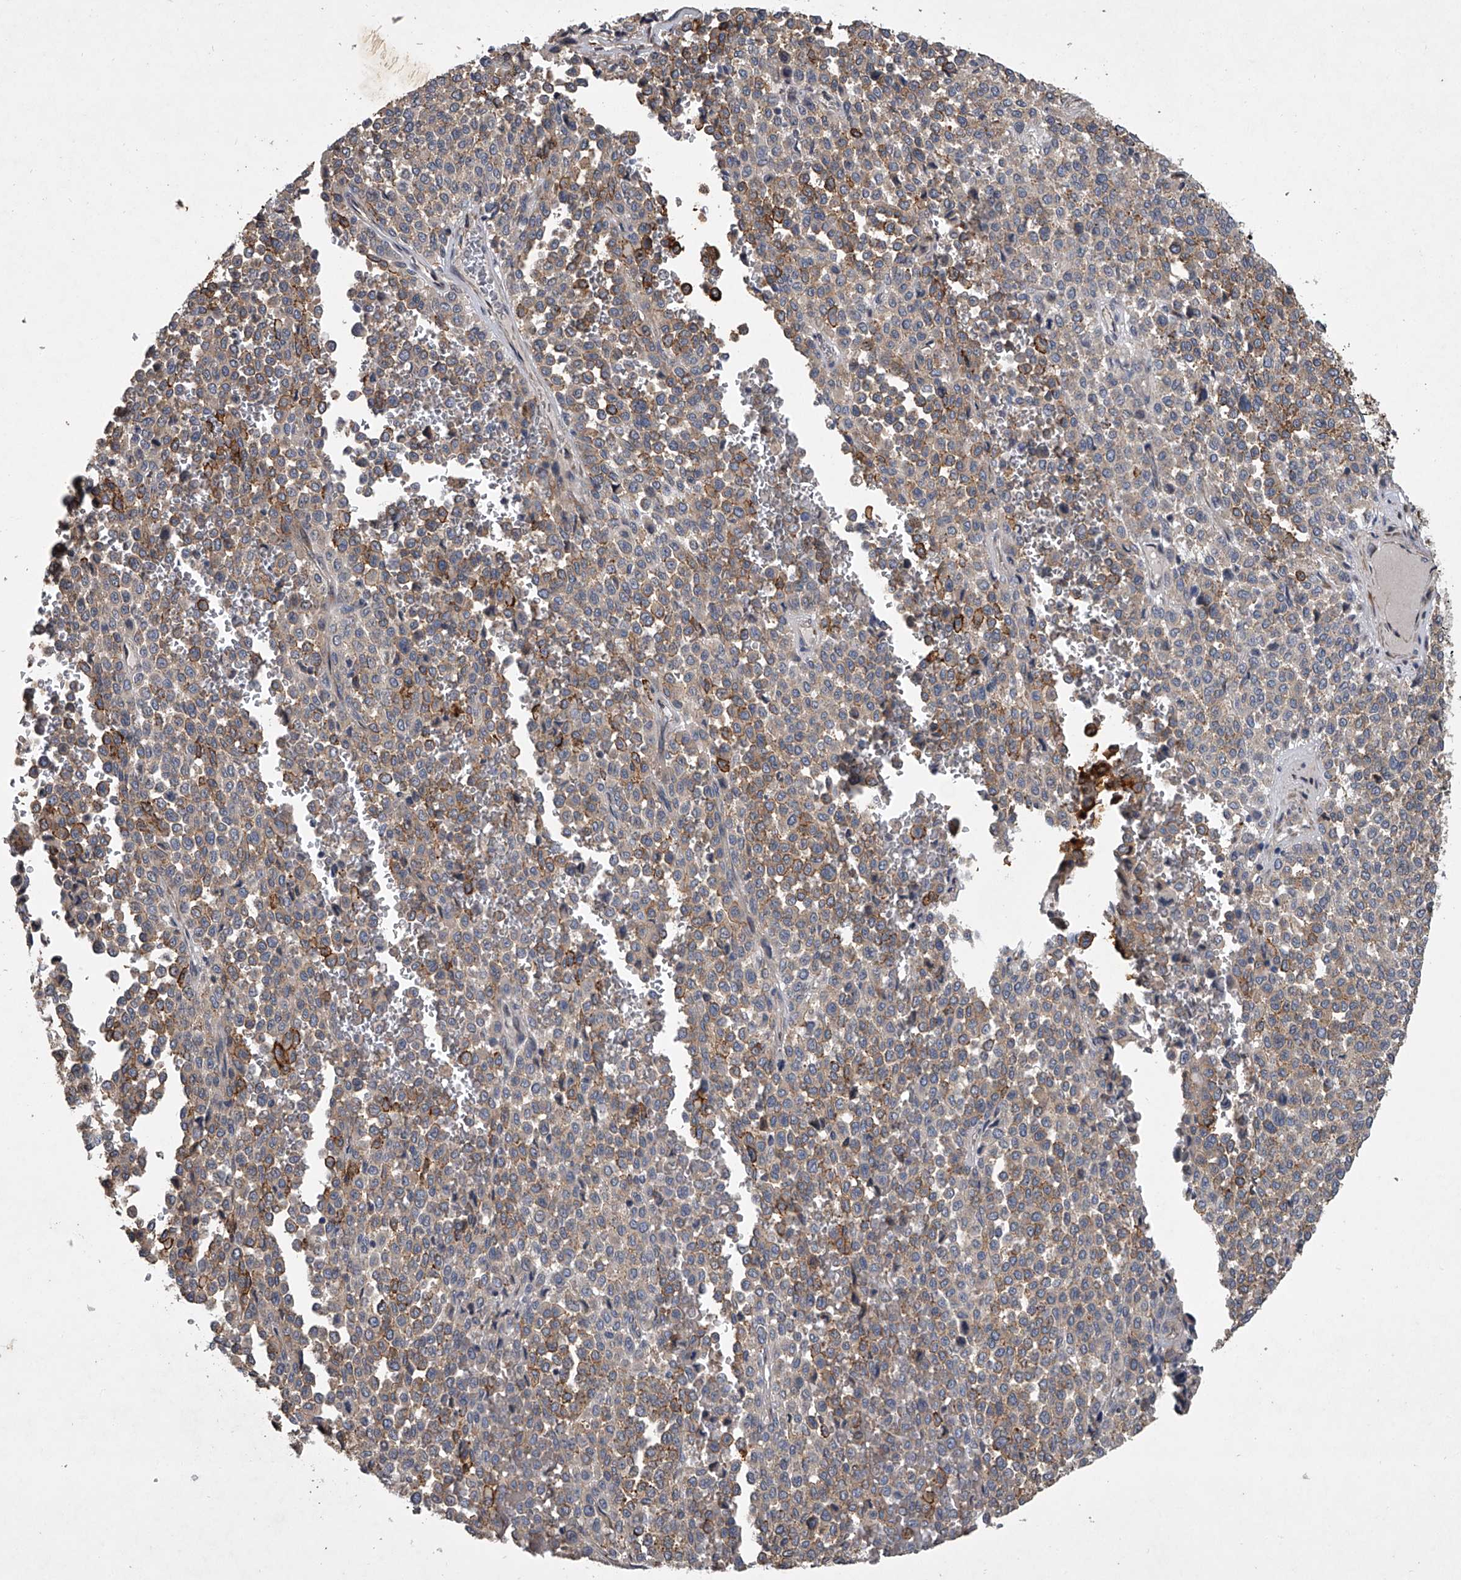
{"staining": {"intensity": "strong", "quantity": "25%-75%", "location": "cytoplasmic/membranous"}, "tissue": "melanoma", "cell_type": "Tumor cells", "image_type": "cancer", "snomed": [{"axis": "morphology", "description": "Malignant melanoma, Metastatic site"}, {"axis": "topography", "description": "Pancreas"}], "caption": "Immunohistochemical staining of human melanoma exhibits high levels of strong cytoplasmic/membranous protein positivity in approximately 25%-75% of tumor cells. The protein of interest is shown in brown color, while the nuclei are stained blue.", "gene": "DOCK9", "patient": {"sex": "female", "age": 30}}